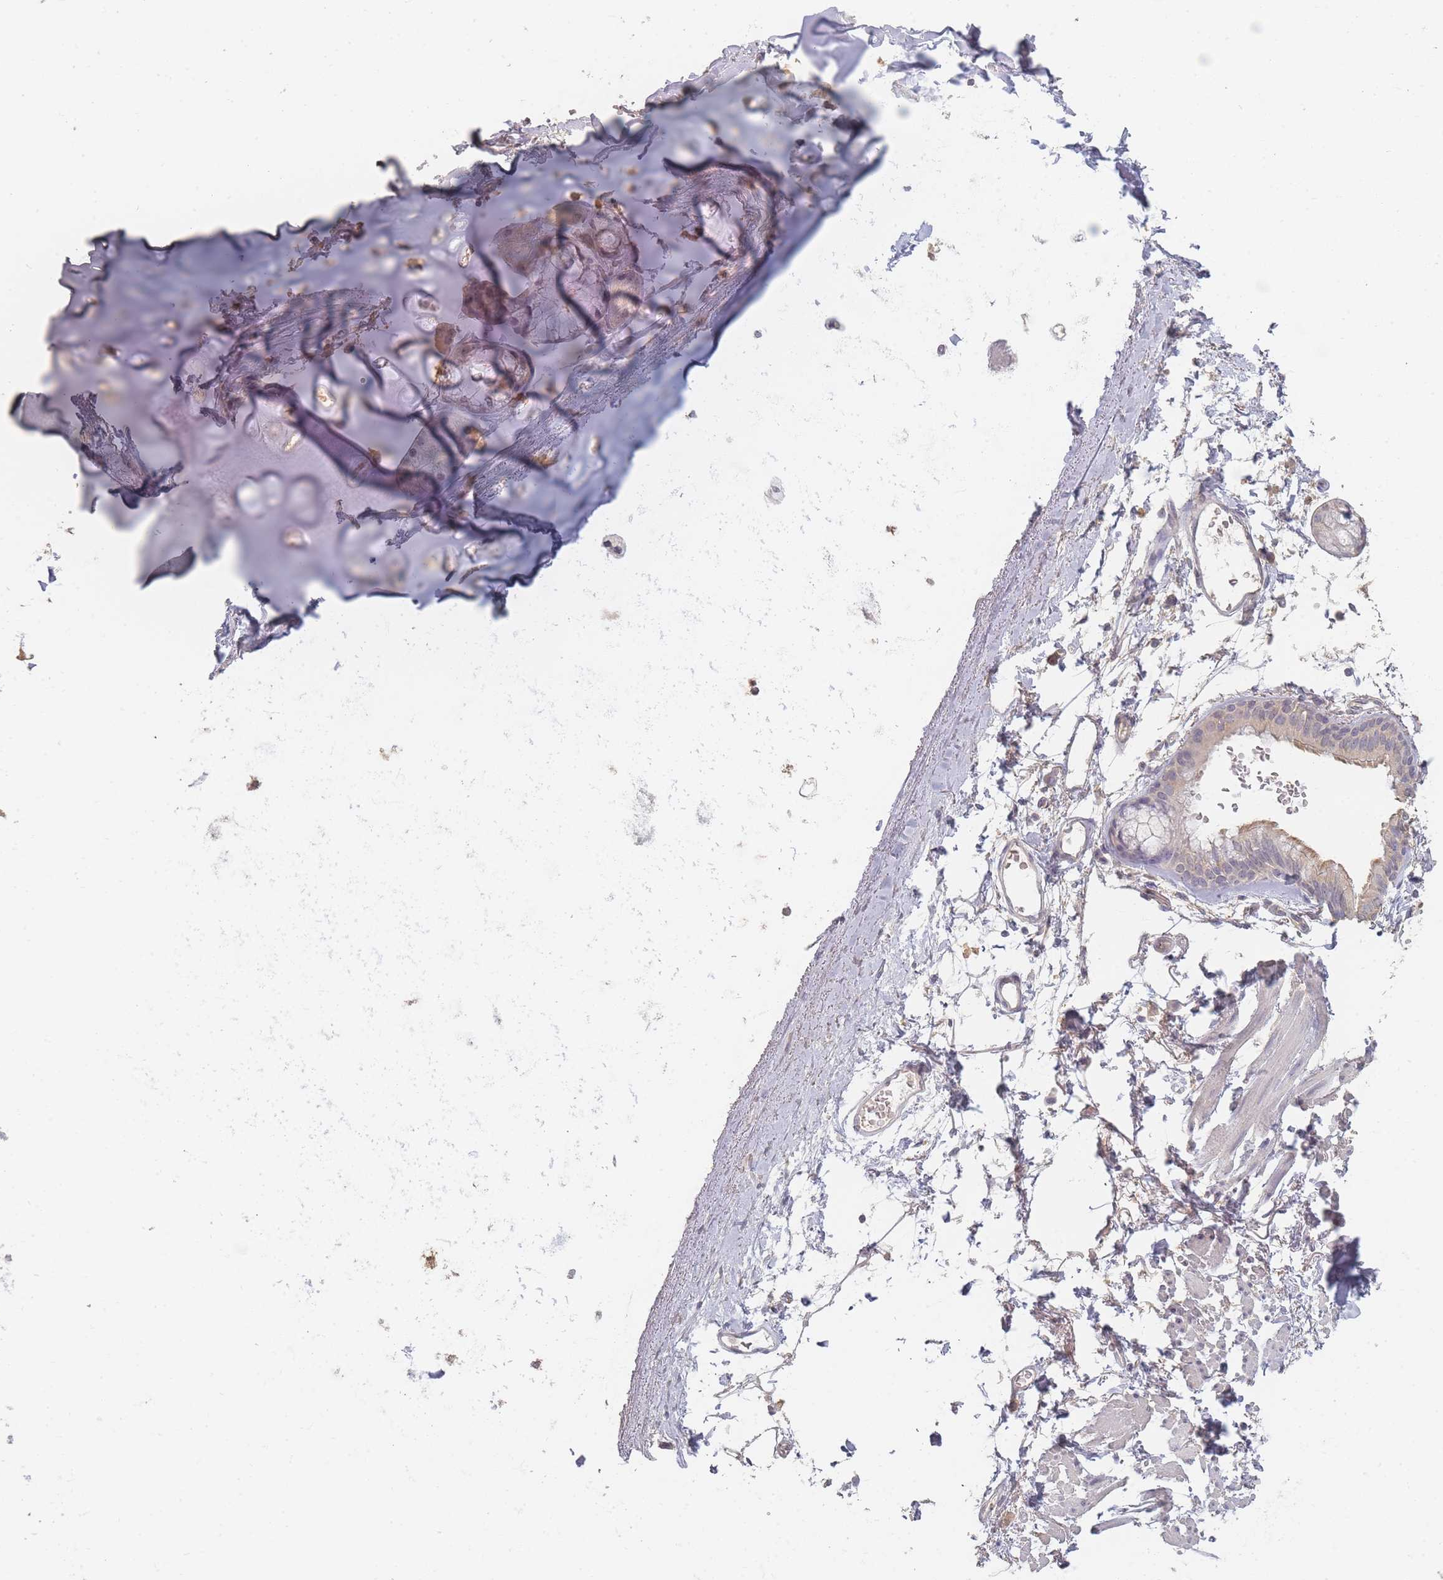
{"staining": {"intensity": "negative", "quantity": "none", "location": "none"}, "tissue": "adipose tissue", "cell_type": "Adipocytes", "image_type": "normal", "snomed": [{"axis": "morphology", "description": "Normal tissue, NOS"}, {"axis": "topography", "description": "Cartilage tissue"}], "caption": "High power microscopy micrograph of an immunohistochemistry histopathology image of unremarkable adipose tissue, revealing no significant staining in adipocytes.", "gene": "RFTN1", "patient": {"sex": "male", "age": 73}}